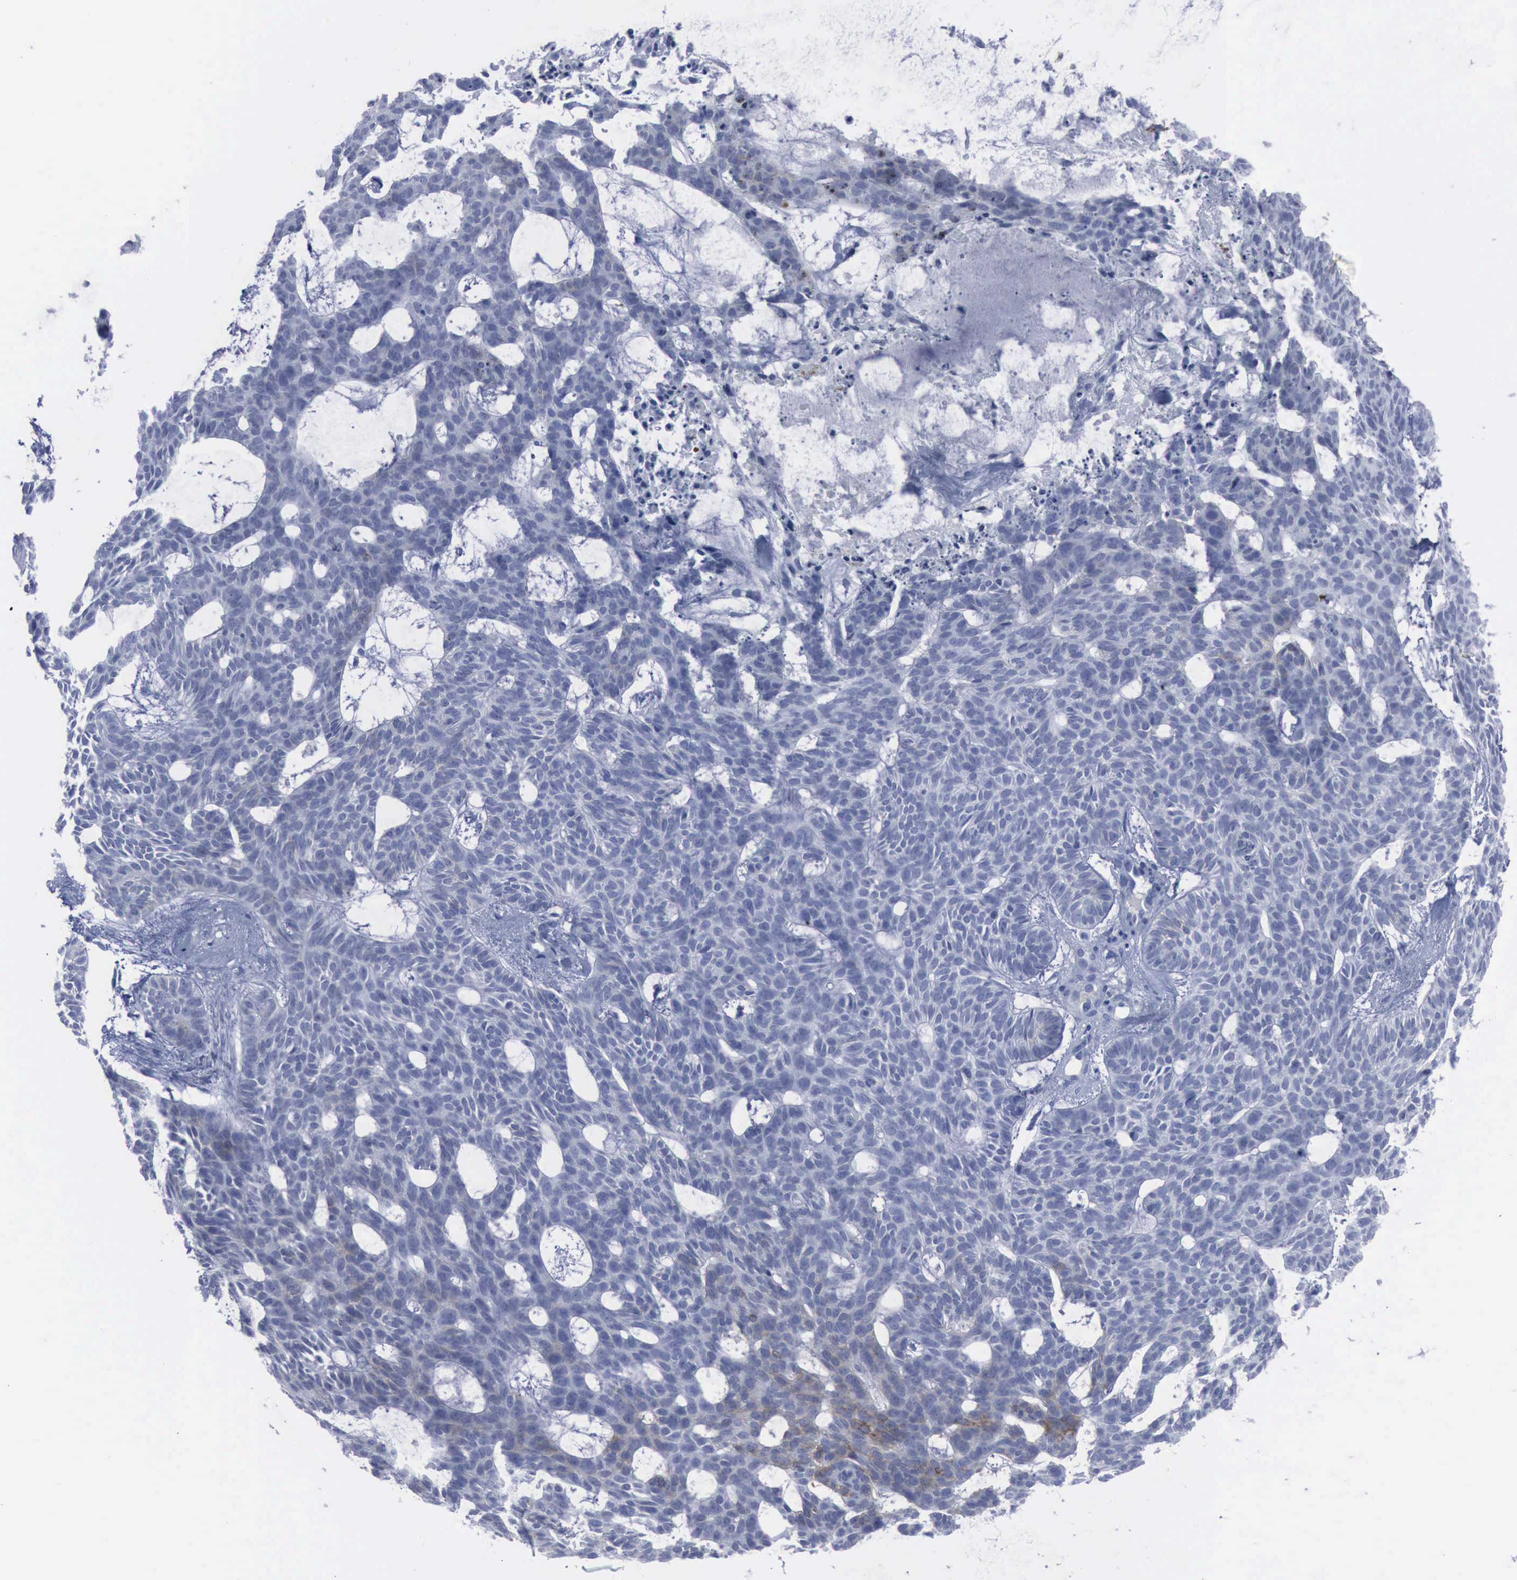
{"staining": {"intensity": "negative", "quantity": "none", "location": "none"}, "tissue": "skin cancer", "cell_type": "Tumor cells", "image_type": "cancer", "snomed": [{"axis": "morphology", "description": "Basal cell carcinoma"}, {"axis": "topography", "description": "Skin"}], "caption": "This micrograph is of skin cancer stained with immunohistochemistry (IHC) to label a protein in brown with the nuclei are counter-stained blue. There is no positivity in tumor cells.", "gene": "NGFR", "patient": {"sex": "male", "age": 75}}